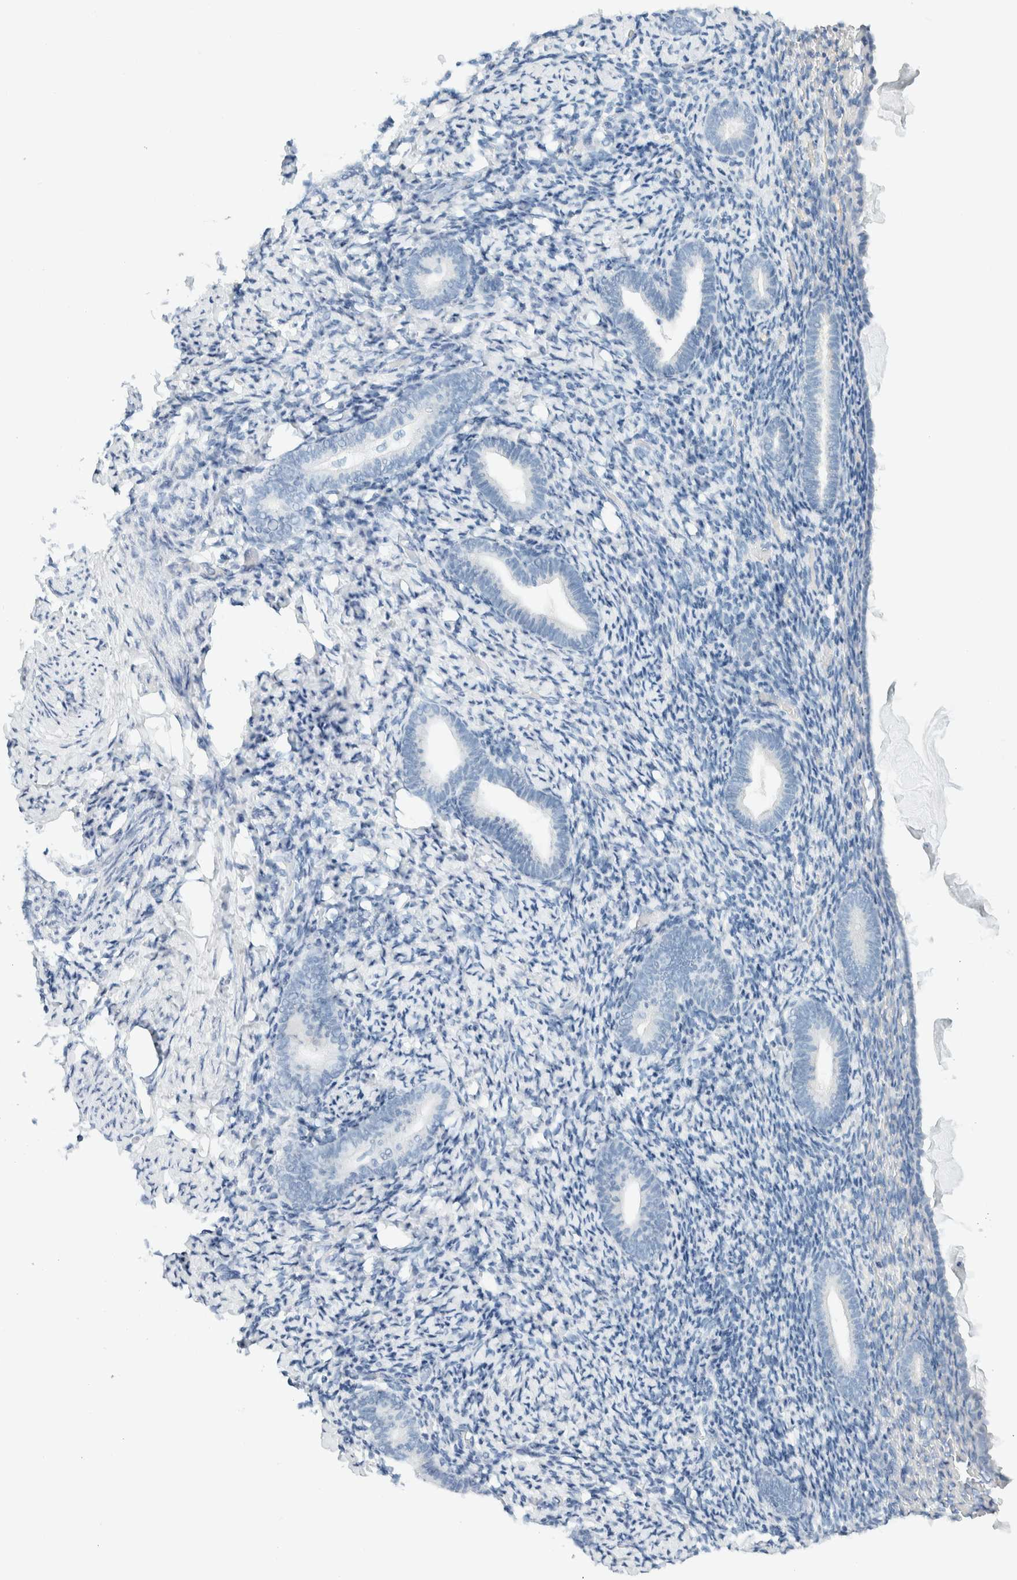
{"staining": {"intensity": "negative", "quantity": "none", "location": "none"}, "tissue": "endometrium", "cell_type": "Cells in endometrial stroma", "image_type": "normal", "snomed": [{"axis": "morphology", "description": "Normal tissue, NOS"}, {"axis": "topography", "description": "Endometrium"}], "caption": "This micrograph is of benign endometrium stained with immunohistochemistry to label a protein in brown with the nuclei are counter-stained blue. There is no expression in cells in endometrial stroma. (Brightfield microscopy of DAB IHC at high magnification).", "gene": "ALOX12B", "patient": {"sex": "female", "age": 51}}